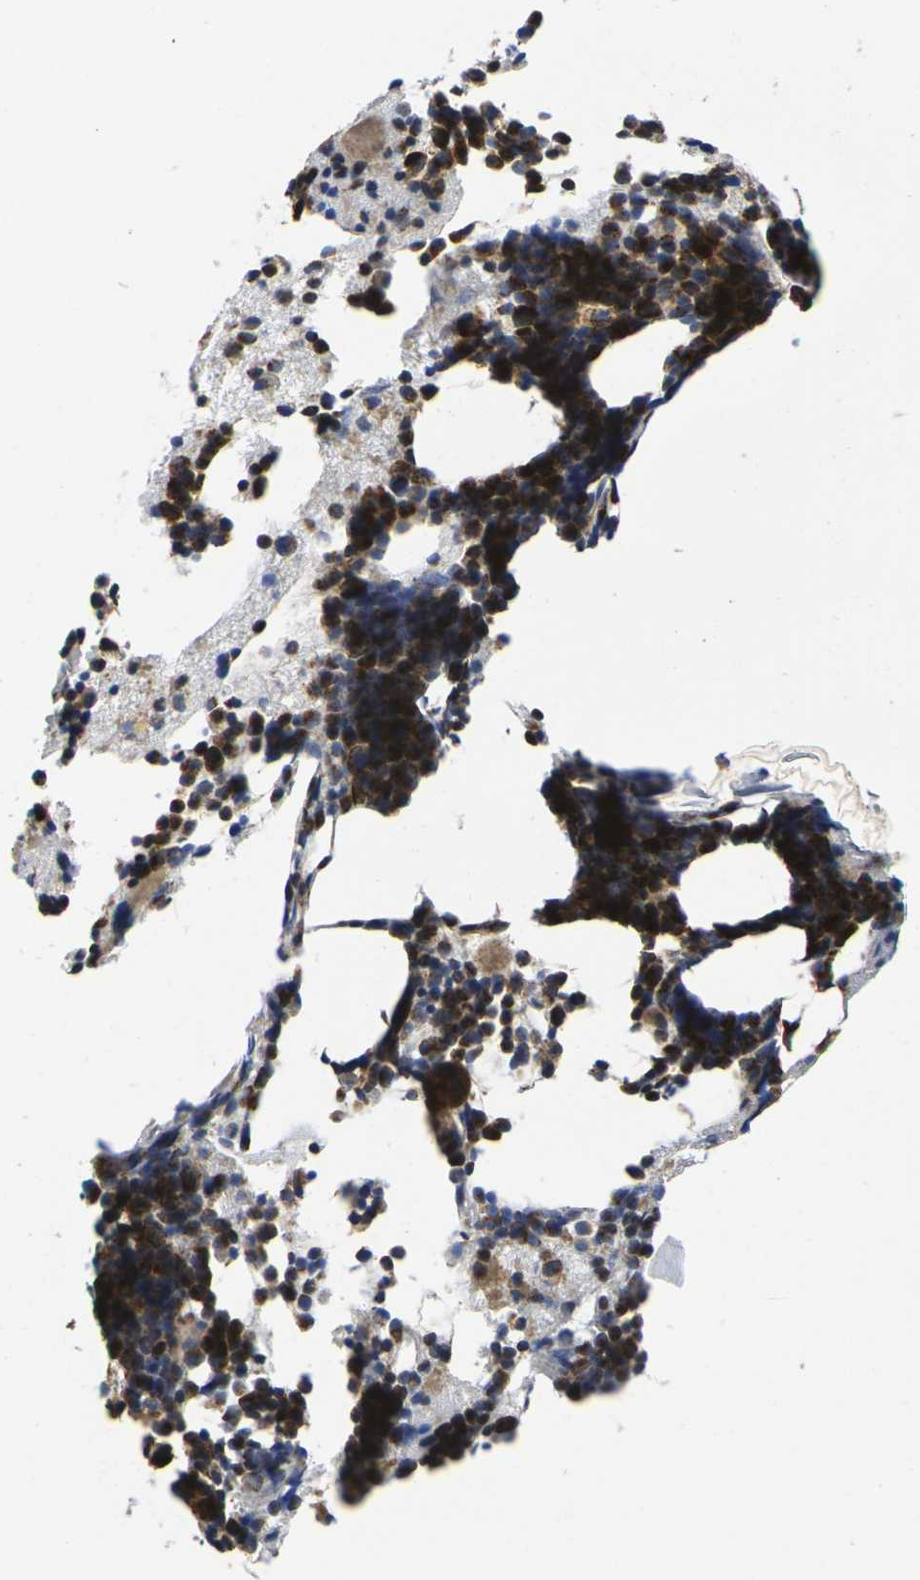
{"staining": {"intensity": "strong", "quantity": "25%-75%", "location": "cytoplasmic/membranous"}, "tissue": "bone marrow", "cell_type": "Hematopoietic cells", "image_type": "normal", "snomed": [{"axis": "morphology", "description": "Normal tissue, NOS"}, {"axis": "morphology", "description": "Inflammation, NOS"}, {"axis": "topography", "description": "Bone marrow"}], "caption": "Brown immunohistochemical staining in normal human bone marrow displays strong cytoplasmic/membranous staining in approximately 25%-75% of hematopoietic cells.", "gene": "P2RY11", "patient": {"sex": "male", "age": 43}}